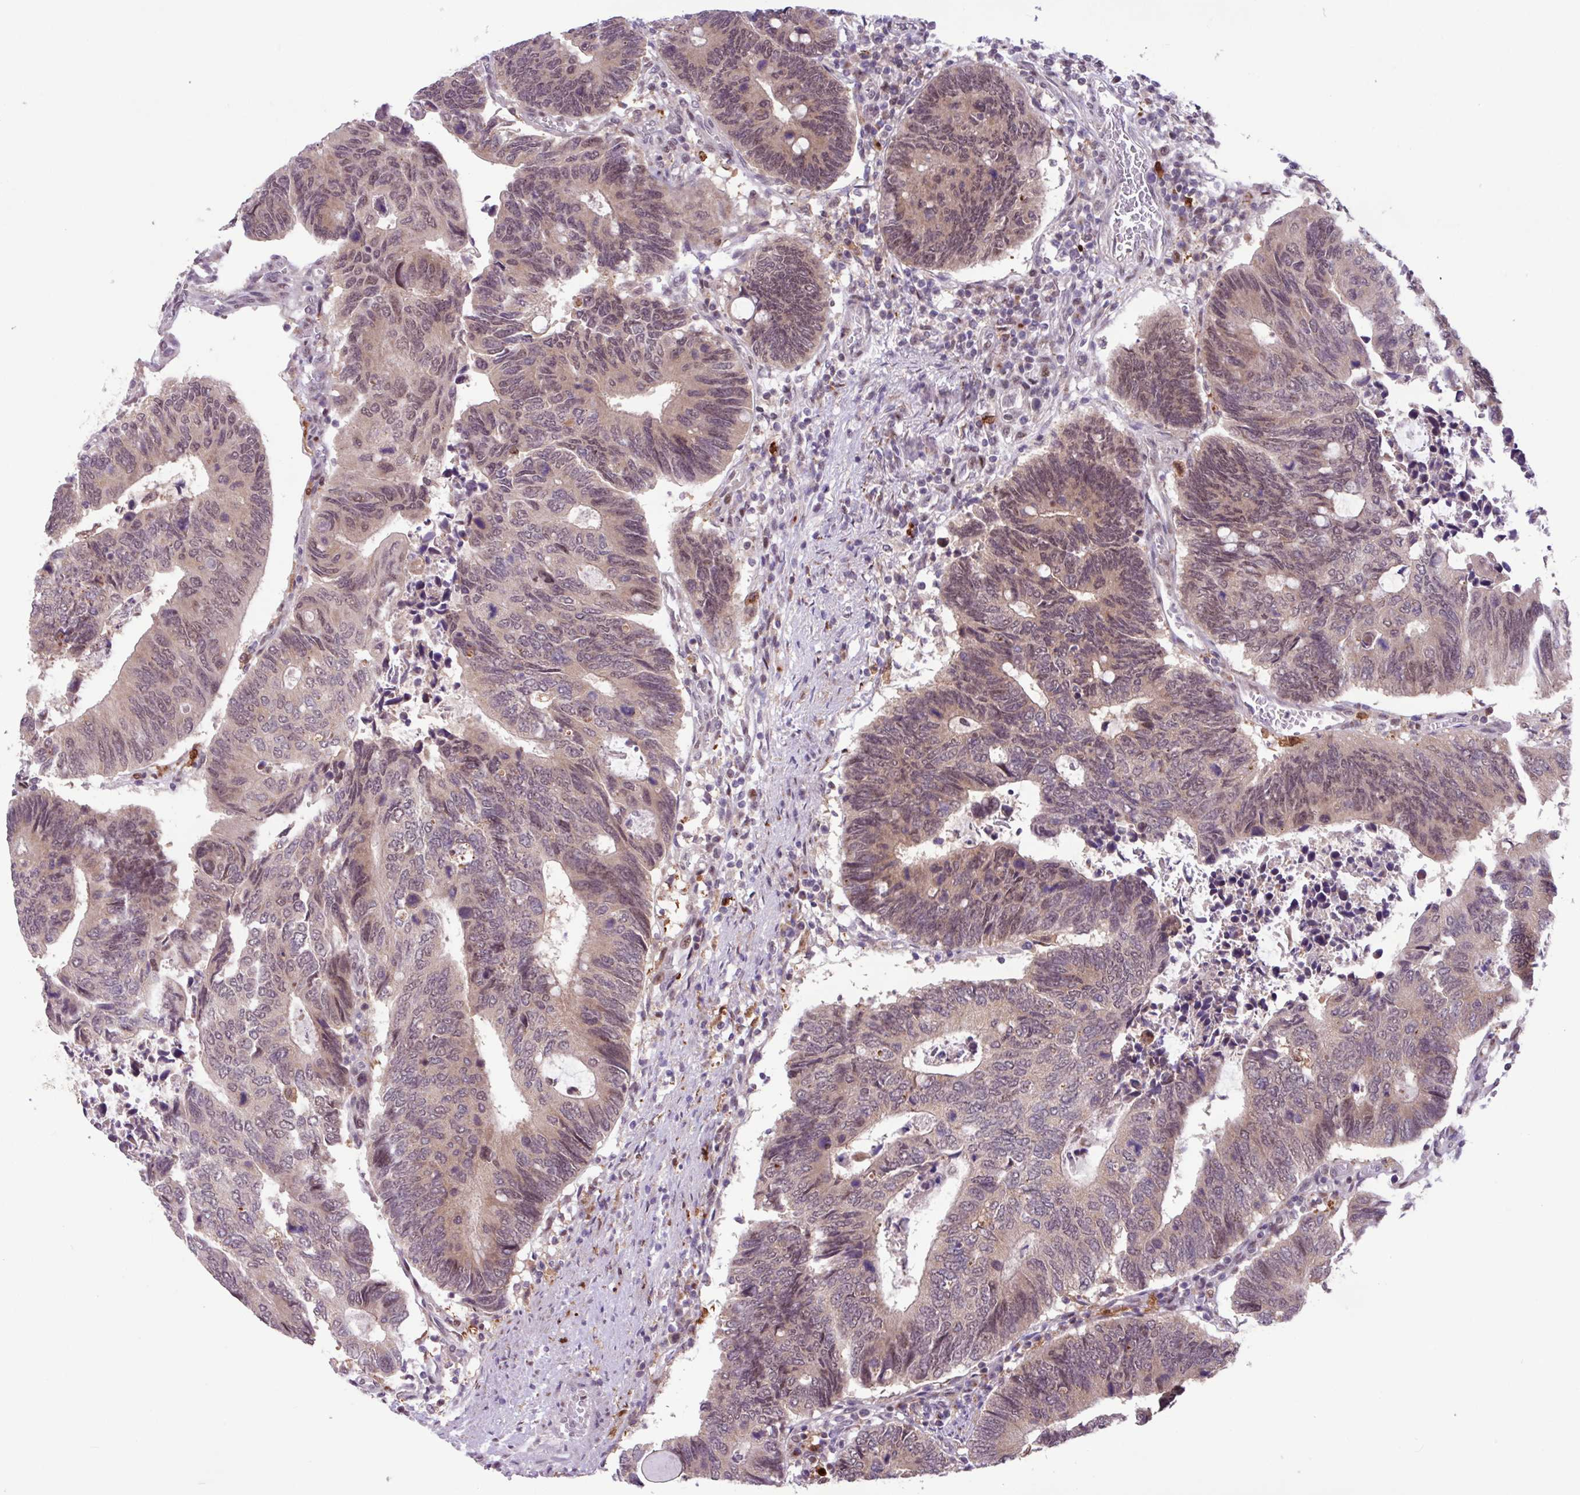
{"staining": {"intensity": "moderate", "quantity": "25%-75%", "location": "nuclear"}, "tissue": "colorectal cancer", "cell_type": "Tumor cells", "image_type": "cancer", "snomed": [{"axis": "morphology", "description": "Adenocarcinoma, NOS"}, {"axis": "topography", "description": "Colon"}], "caption": "Human colorectal adenocarcinoma stained with a protein marker exhibits moderate staining in tumor cells.", "gene": "BRD3", "patient": {"sex": "male", "age": 87}}